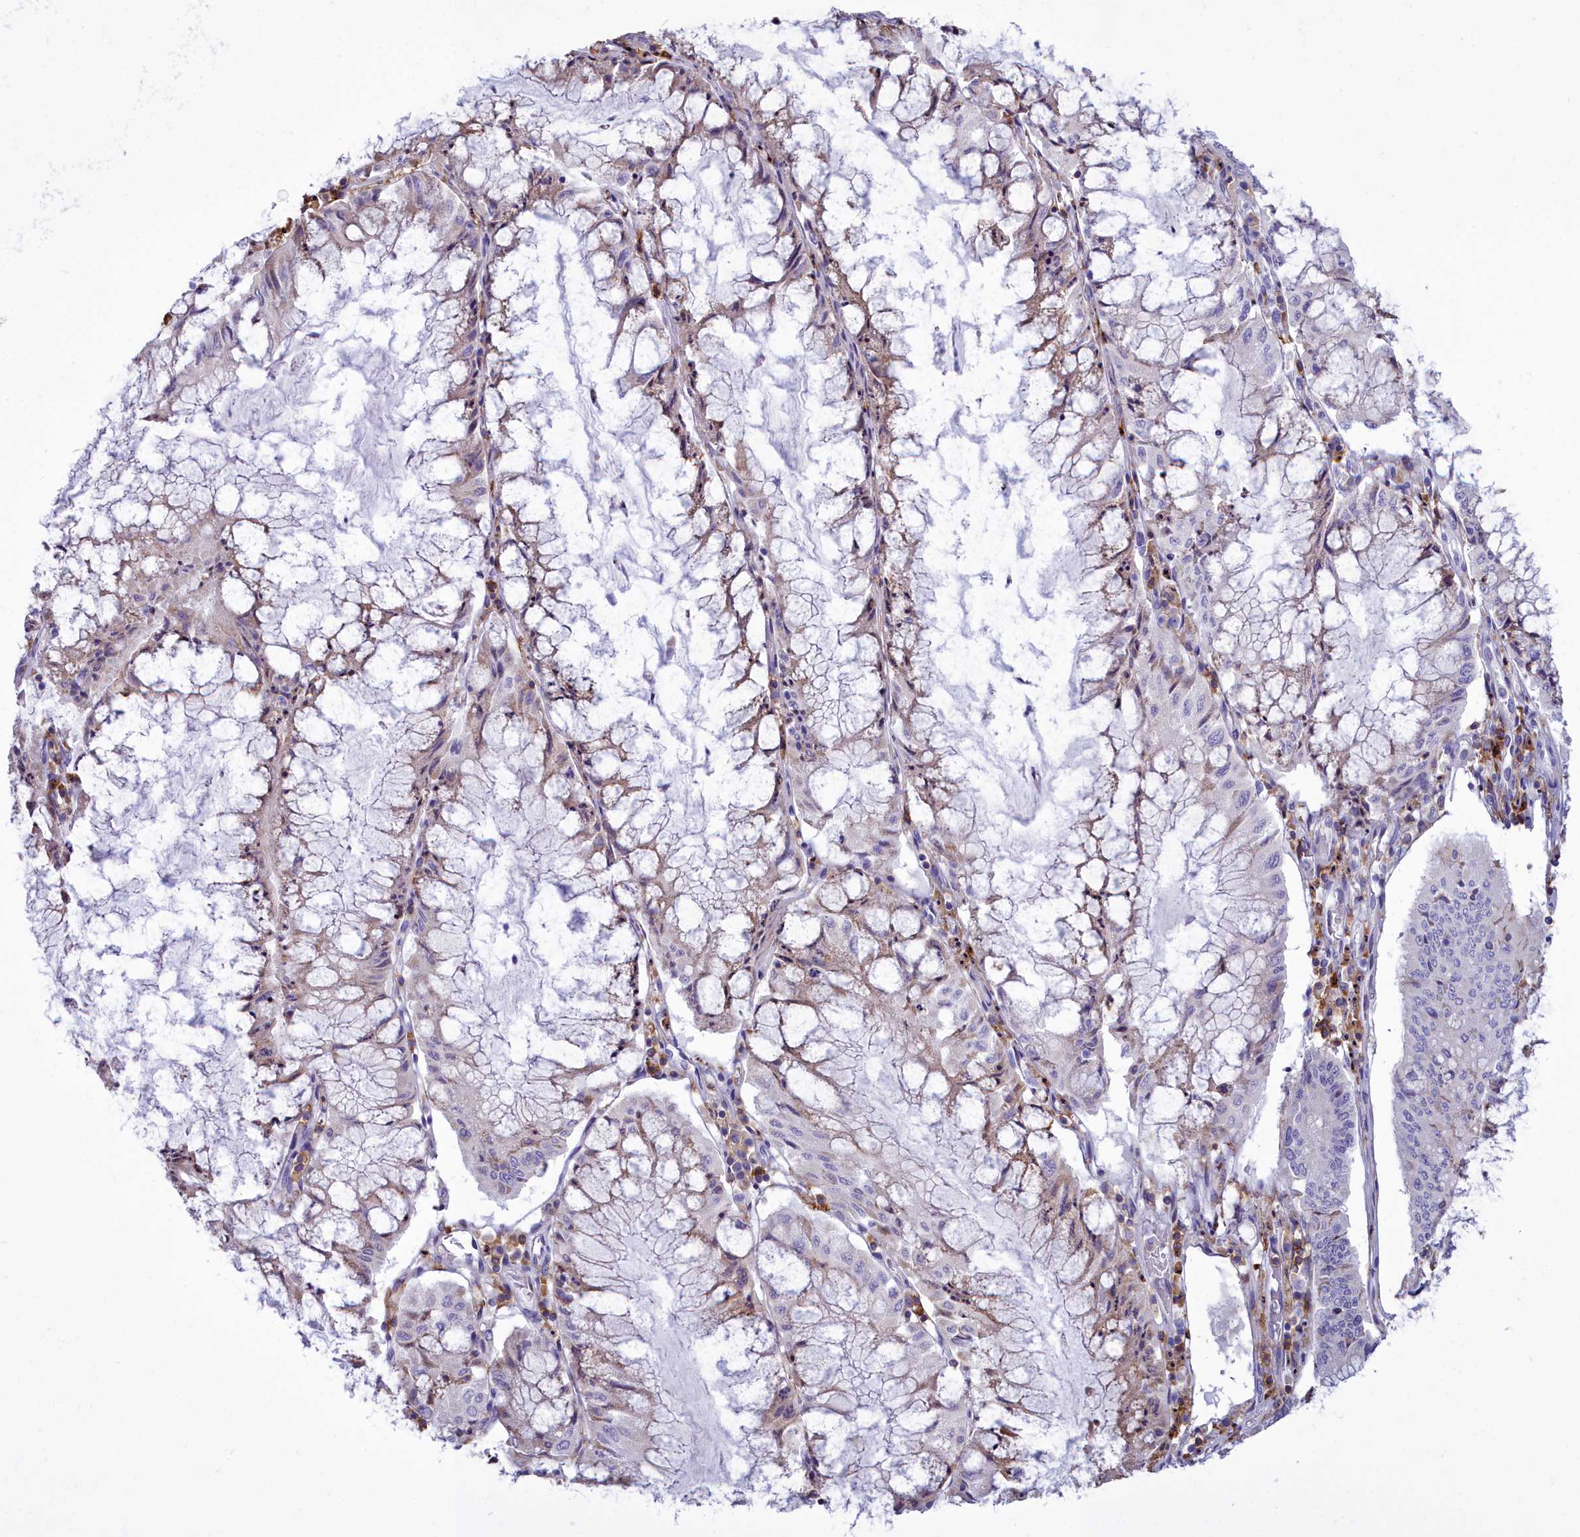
{"staining": {"intensity": "weak", "quantity": "<25%", "location": "cytoplasmic/membranous"}, "tissue": "pancreatic cancer", "cell_type": "Tumor cells", "image_type": "cancer", "snomed": [{"axis": "morphology", "description": "Adenocarcinoma, NOS"}, {"axis": "topography", "description": "Pancreas"}], "caption": "The photomicrograph reveals no significant positivity in tumor cells of pancreatic adenocarcinoma. The staining was performed using DAB to visualize the protein expression in brown, while the nuclei were stained in blue with hematoxylin (Magnification: 20x).", "gene": "CD5", "patient": {"sex": "female", "age": 50}}